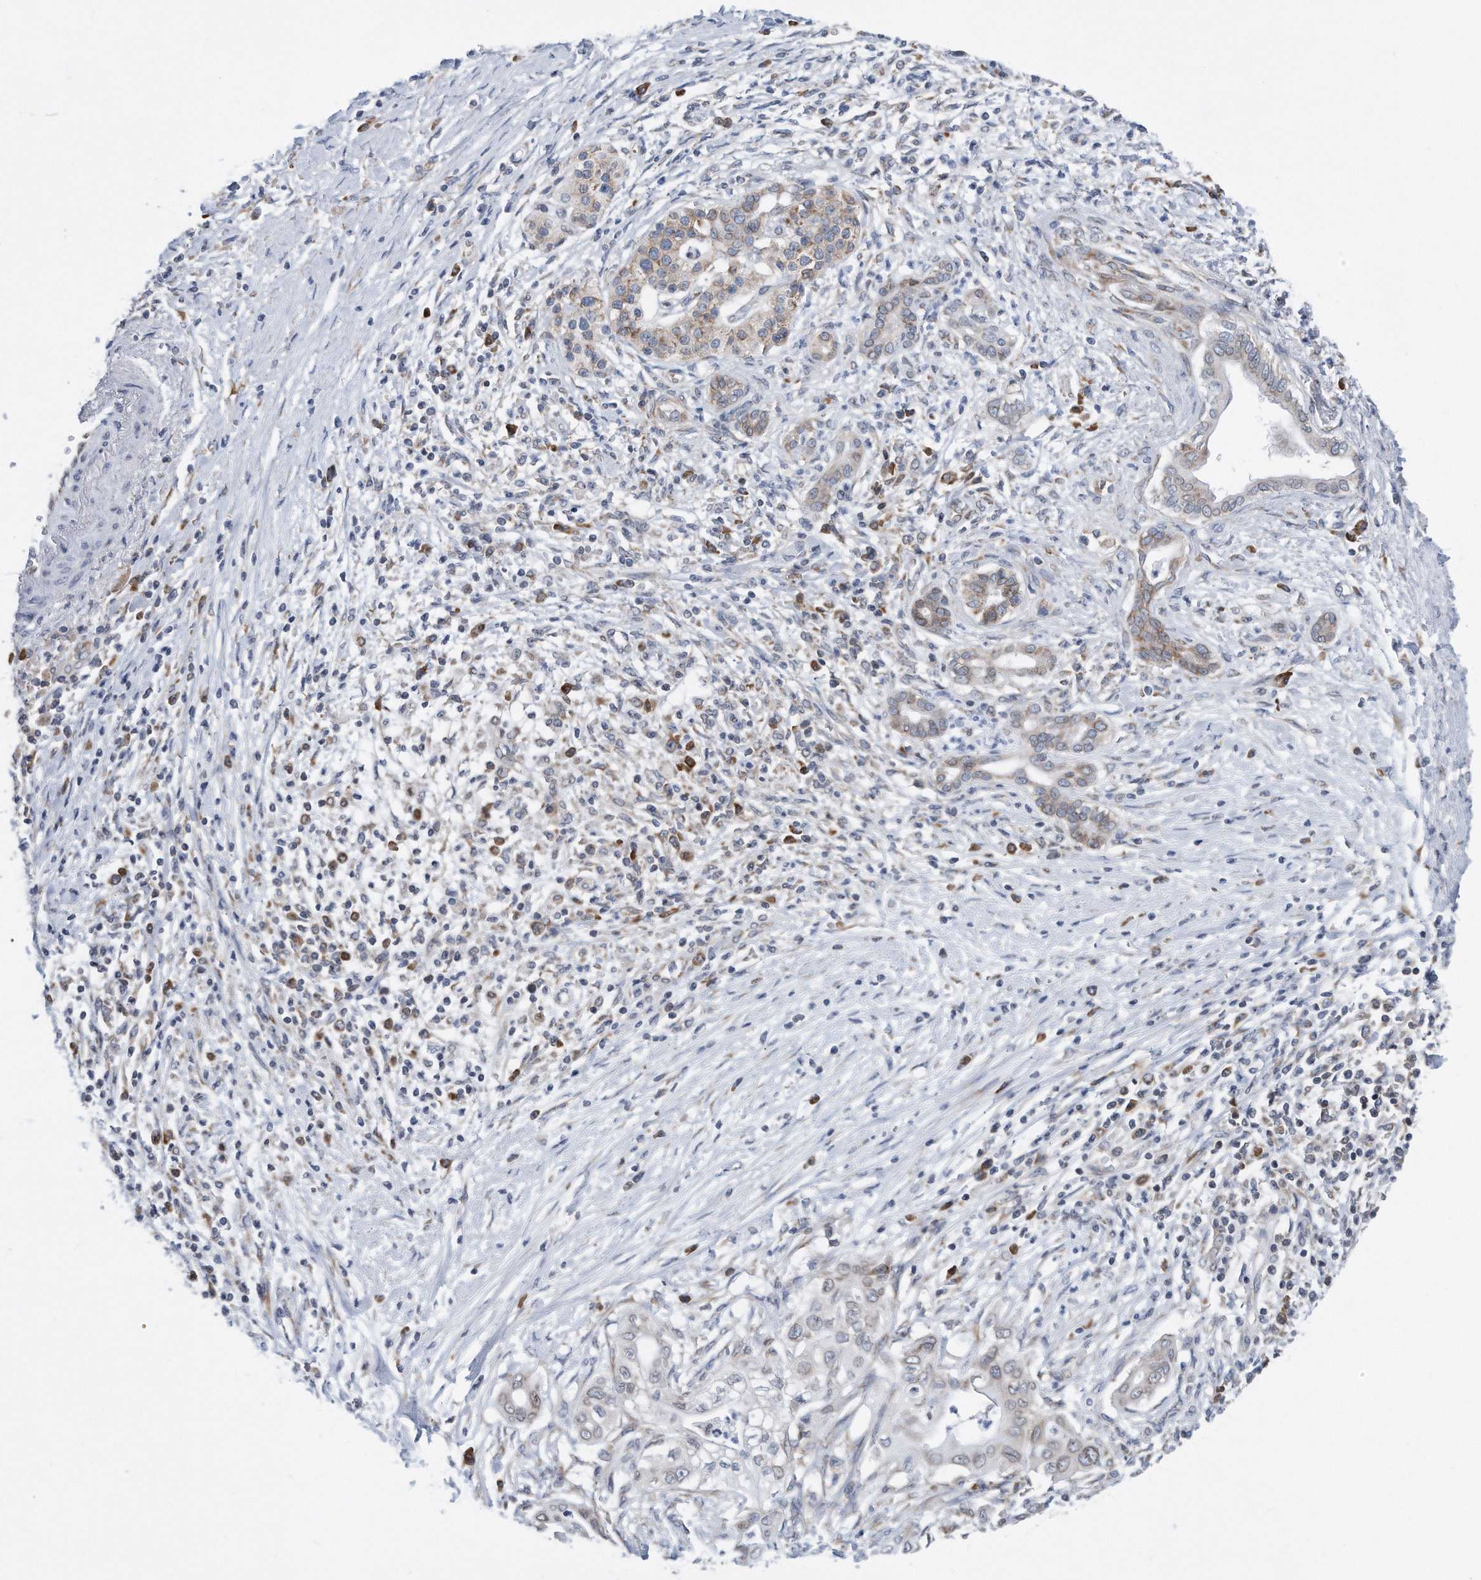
{"staining": {"intensity": "weak", "quantity": "25%-75%", "location": "cytoplasmic/membranous"}, "tissue": "pancreatic cancer", "cell_type": "Tumor cells", "image_type": "cancer", "snomed": [{"axis": "morphology", "description": "Adenocarcinoma, NOS"}, {"axis": "topography", "description": "Pancreas"}], "caption": "Brown immunohistochemical staining in human pancreatic cancer exhibits weak cytoplasmic/membranous positivity in approximately 25%-75% of tumor cells. (brown staining indicates protein expression, while blue staining denotes nuclei).", "gene": "RPL26L1", "patient": {"sex": "male", "age": 58}}